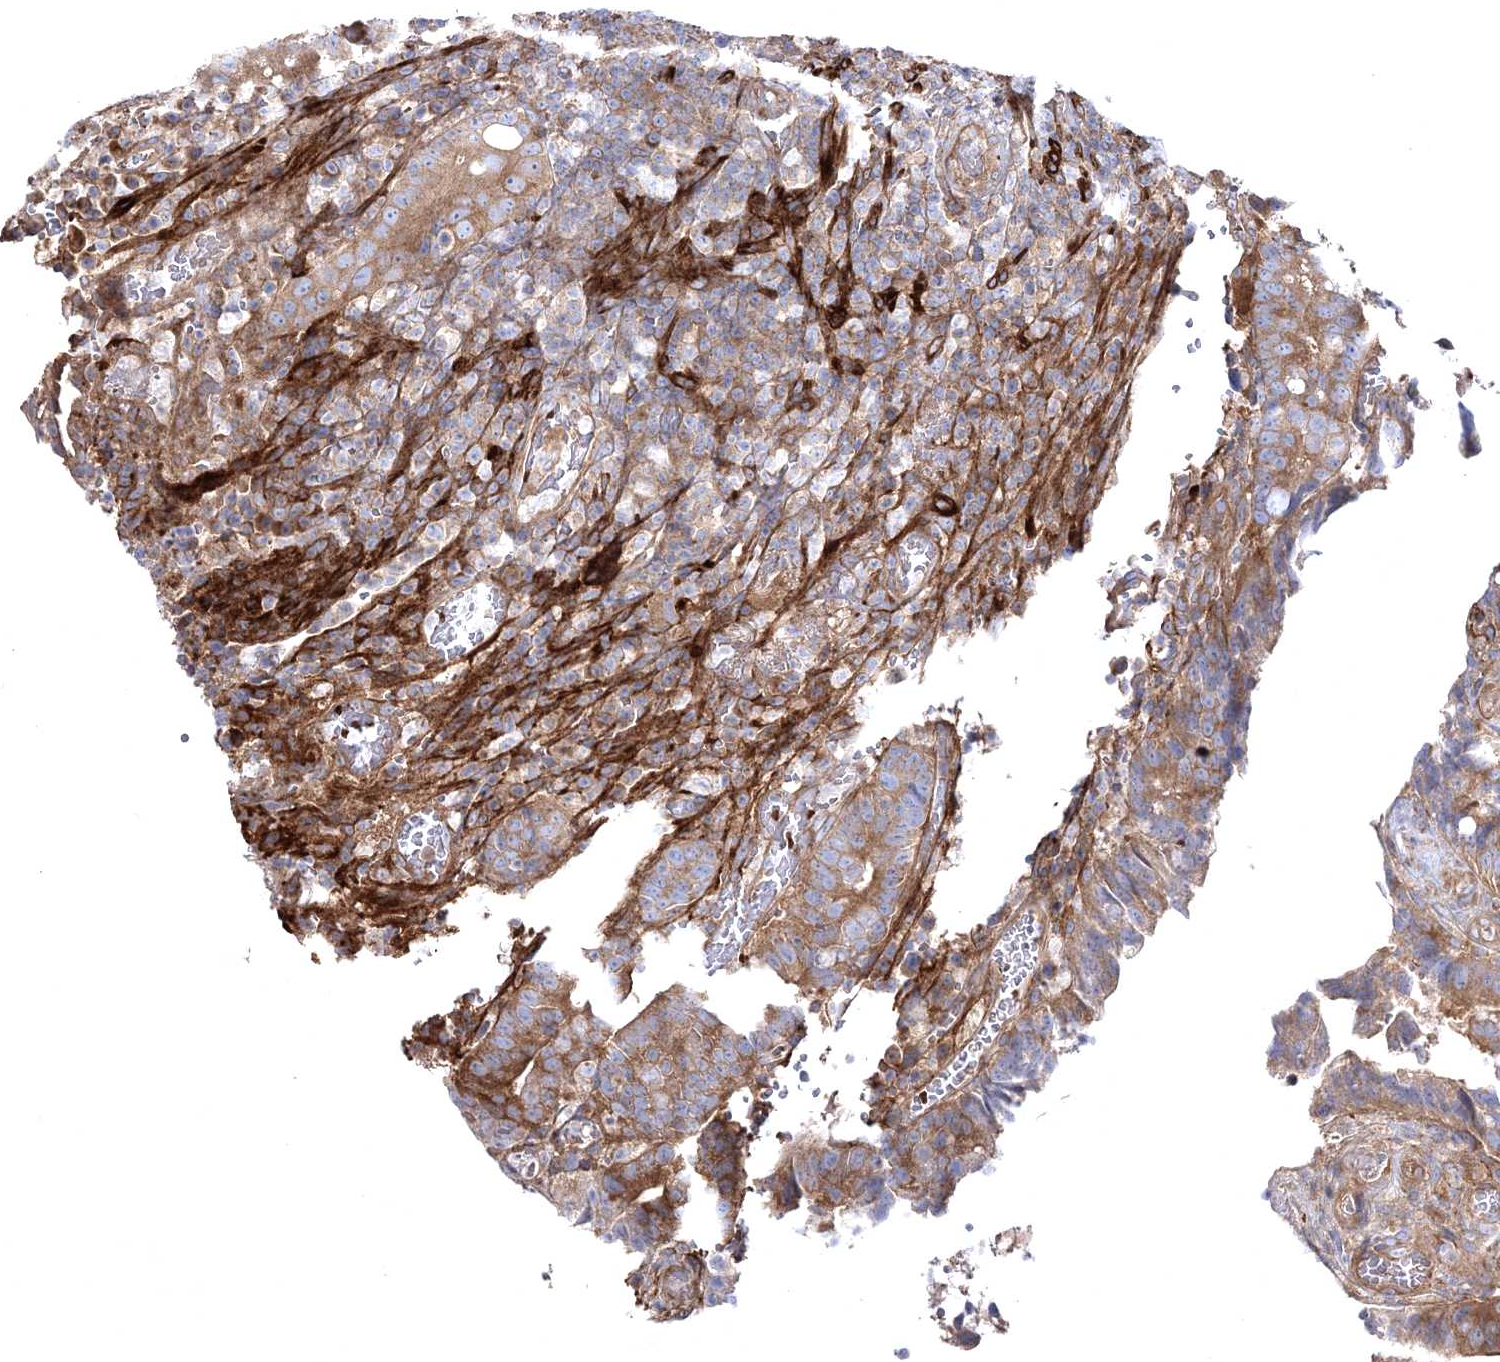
{"staining": {"intensity": "moderate", "quantity": ">75%", "location": "cytoplasmic/membranous"}, "tissue": "colorectal cancer", "cell_type": "Tumor cells", "image_type": "cancer", "snomed": [{"axis": "morphology", "description": "Adenocarcinoma, NOS"}, {"axis": "topography", "description": "Colon"}], "caption": "About >75% of tumor cells in adenocarcinoma (colorectal) show moderate cytoplasmic/membranous protein staining as visualized by brown immunohistochemical staining.", "gene": "ZSWIM6", "patient": {"sex": "female", "age": 66}}